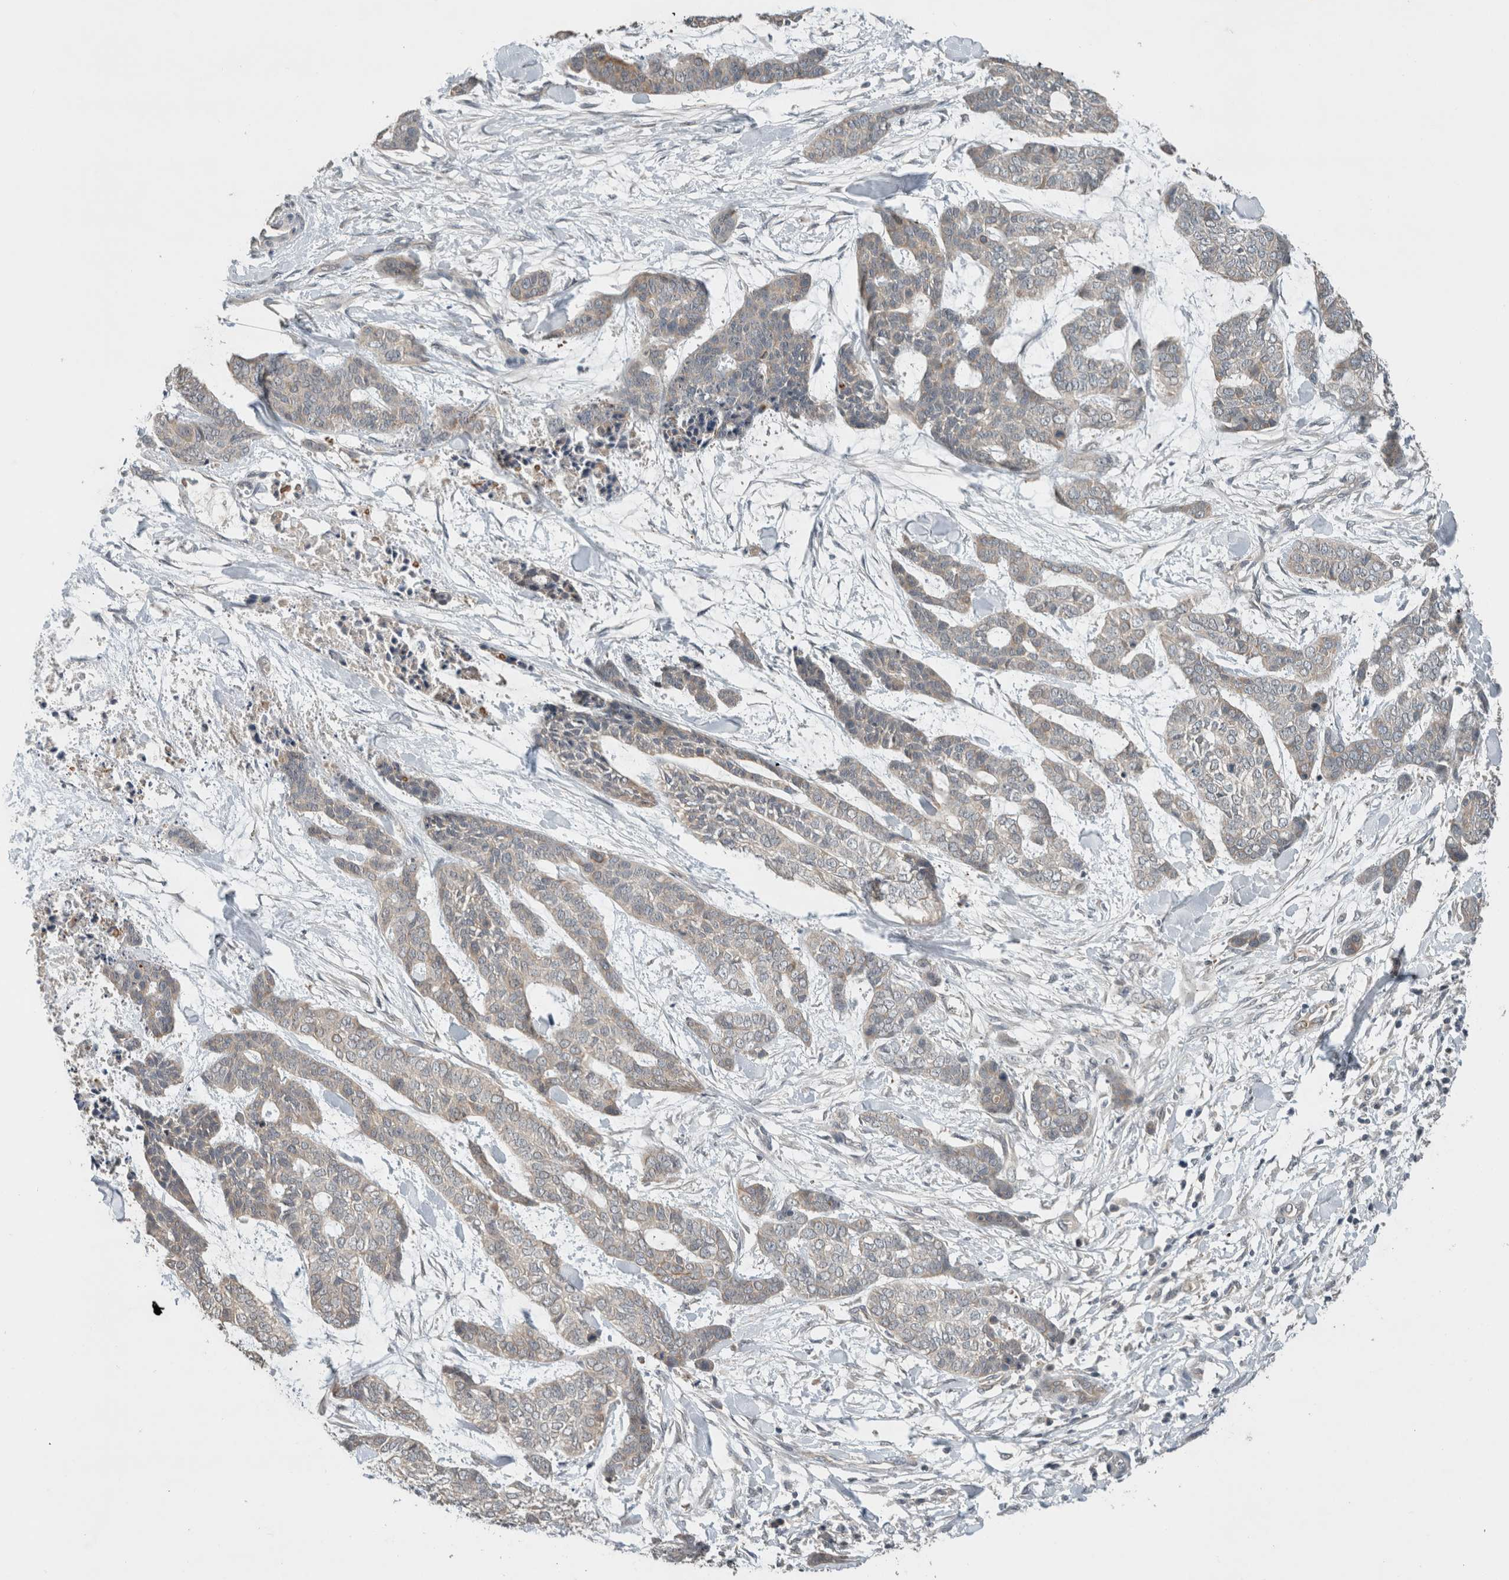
{"staining": {"intensity": "weak", "quantity": "<25%", "location": "cytoplasmic/membranous"}, "tissue": "skin cancer", "cell_type": "Tumor cells", "image_type": "cancer", "snomed": [{"axis": "morphology", "description": "Basal cell carcinoma"}, {"axis": "topography", "description": "Skin"}], "caption": "There is no significant positivity in tumor cells of skin cancer.", "gene": "ERCC6L2", "patient": {"sex": "female", "age": 64}}